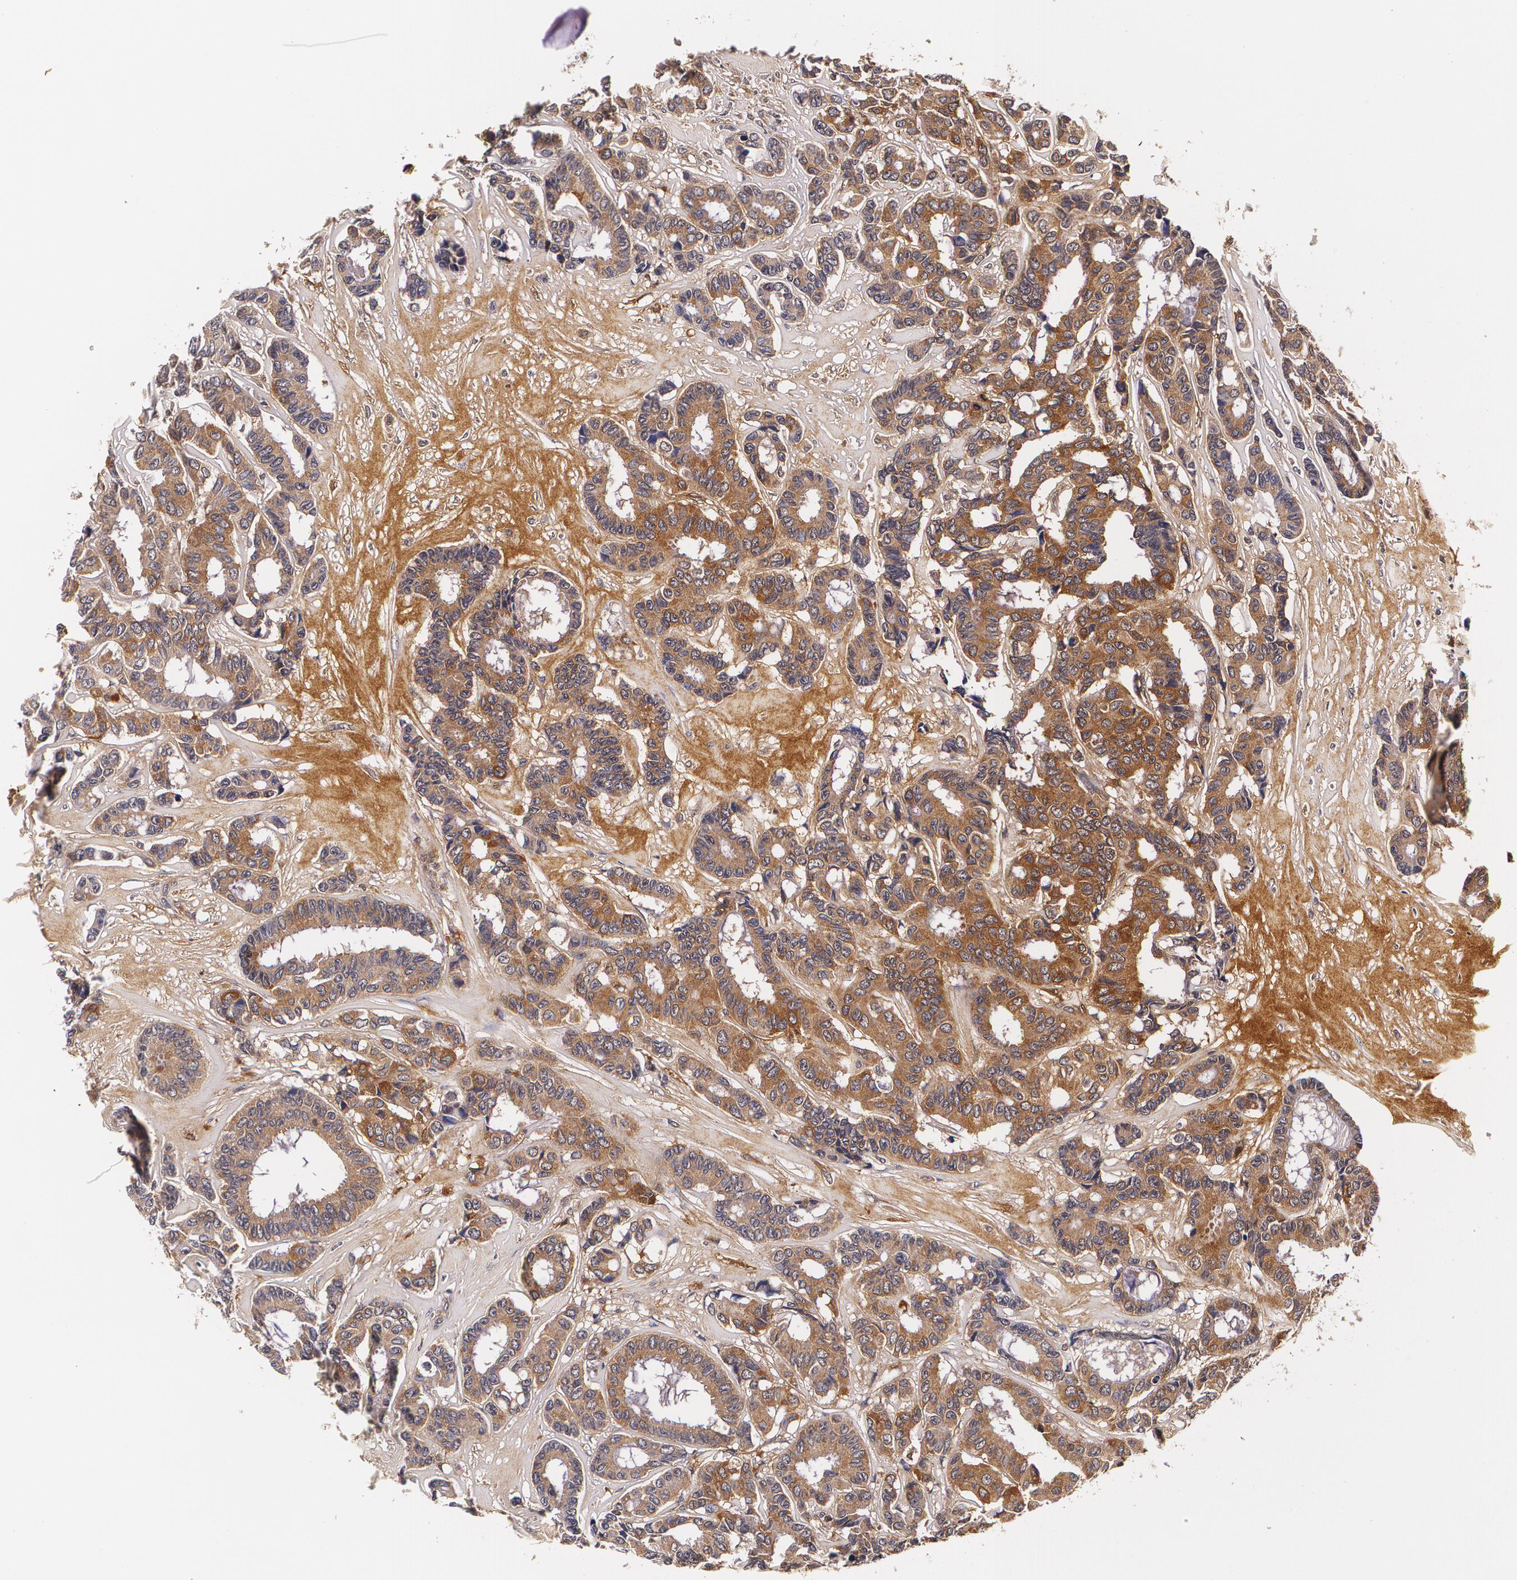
{"staining": {"intensity": "moderate", "quantity": ">75%", "location": "cytoplasmic/membranous"}, "tissue": "breast cancer", "cell_type": "Tumor cells", "image_type": "cancer", "snomed": [{"axis": "morphology", "description": "Duct carcinoma"}, {"axis": "topography", "description": "Breast"}], "caption": "Breast cancer (infiltrating ductal carcinoma) stained for a protein (brown) displays moderate cytoplasmic/membranous positive positivity in approximately >75% of tumor cells.", "gene": "TTR", "patient": {"sex": "female", "age": 87}}